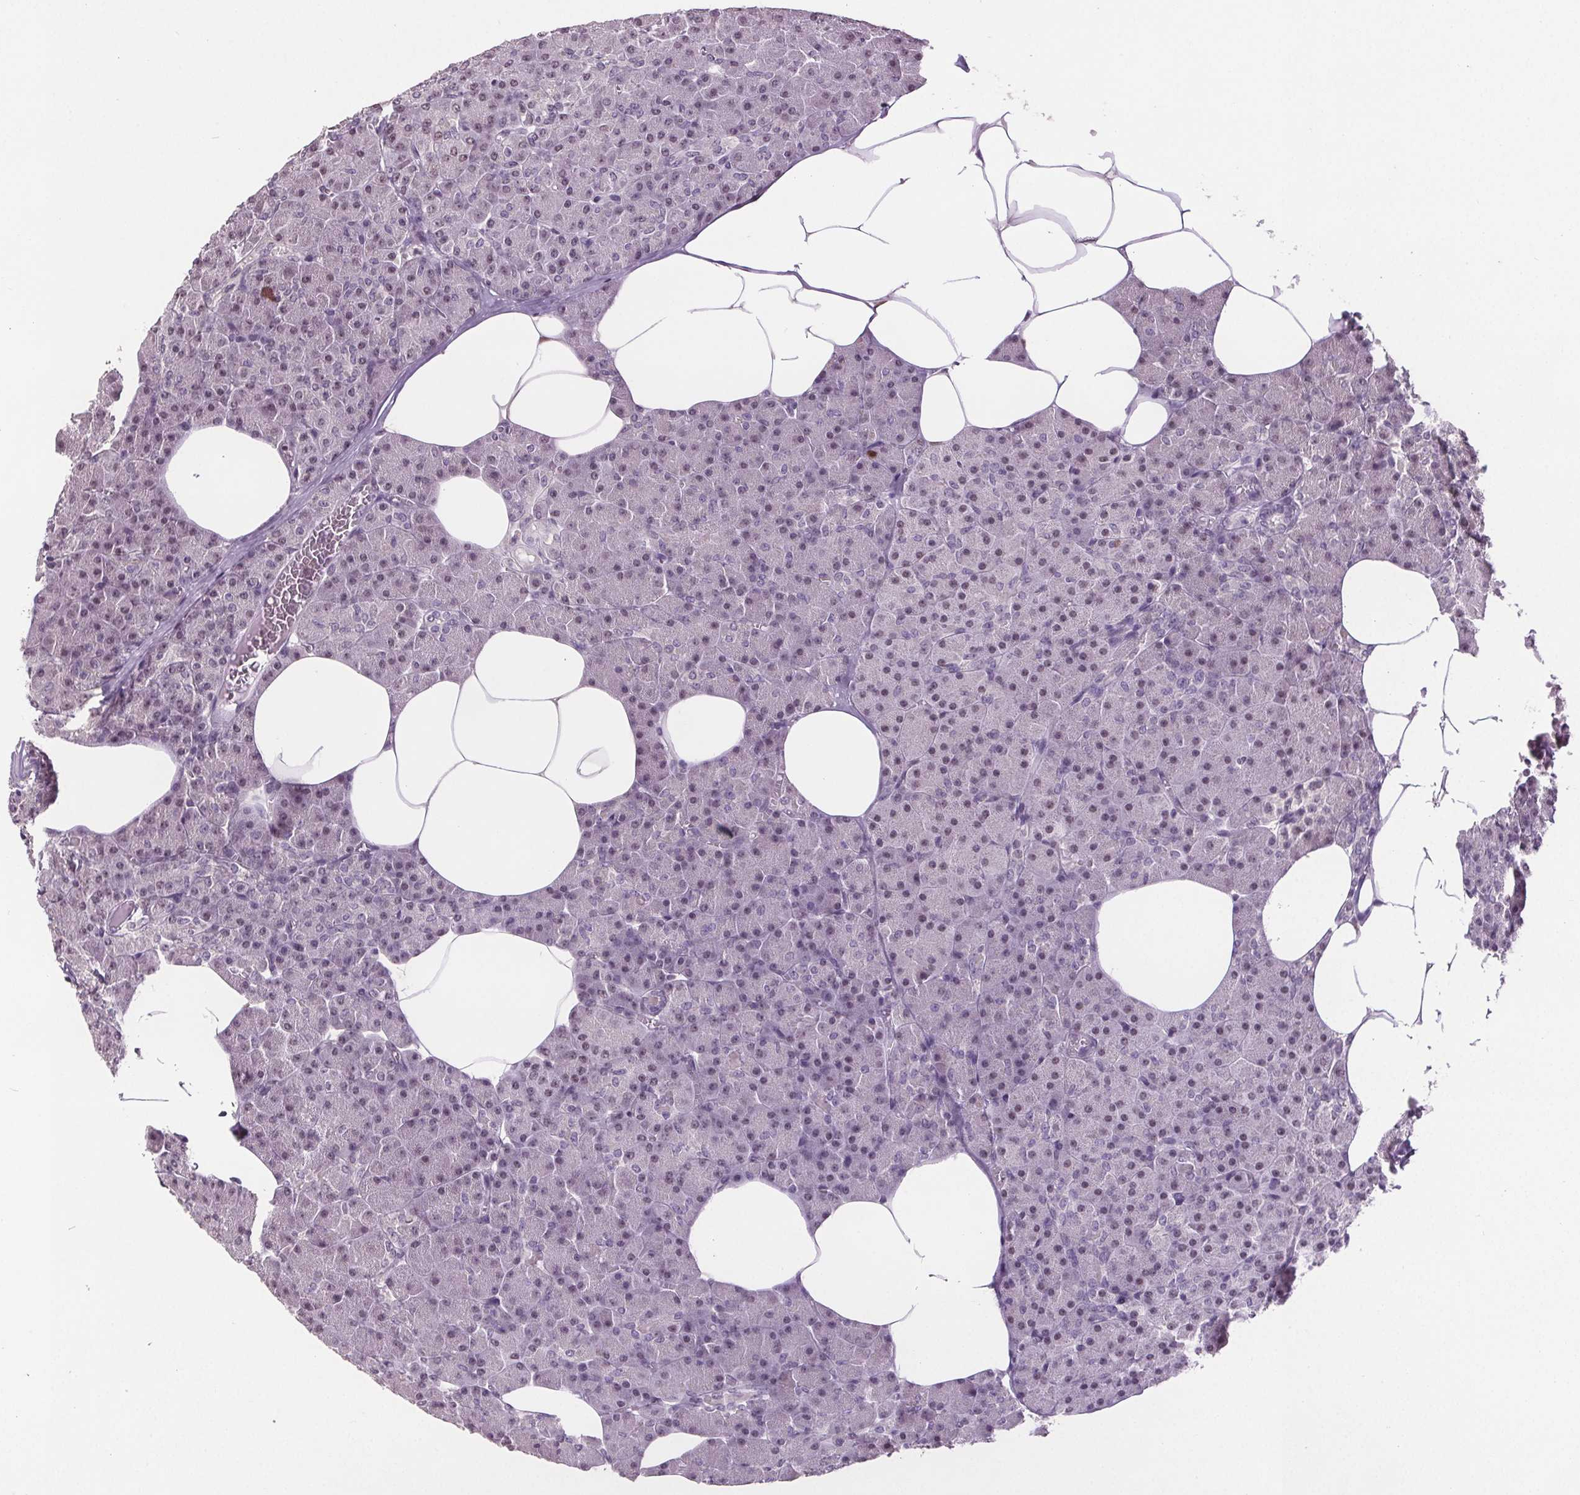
{"staining": {"intensity": "moderate", "quantity": "<25%", "location": "nuclear"}, "tissue": "pancreas", "cell_type": "Exocrine glandular cells", "image_type": "normal", "snomed": [{"axis": "morphology", "description": "Normal tissue, NOS"}, {"axis": "topography", "description": "Pancreas"}], "caption": "Pancreas stained with immunohistochemistry exhibits moderate nuclear staining in about <25% of exocrine glandular cells. The staining is performed using DAB brown chromogen to label protein expression. The nuclei are counter-stained blue using hematoxylin.", "gene": "CENPF", "patient": {"sex": "female", "age": 45}}